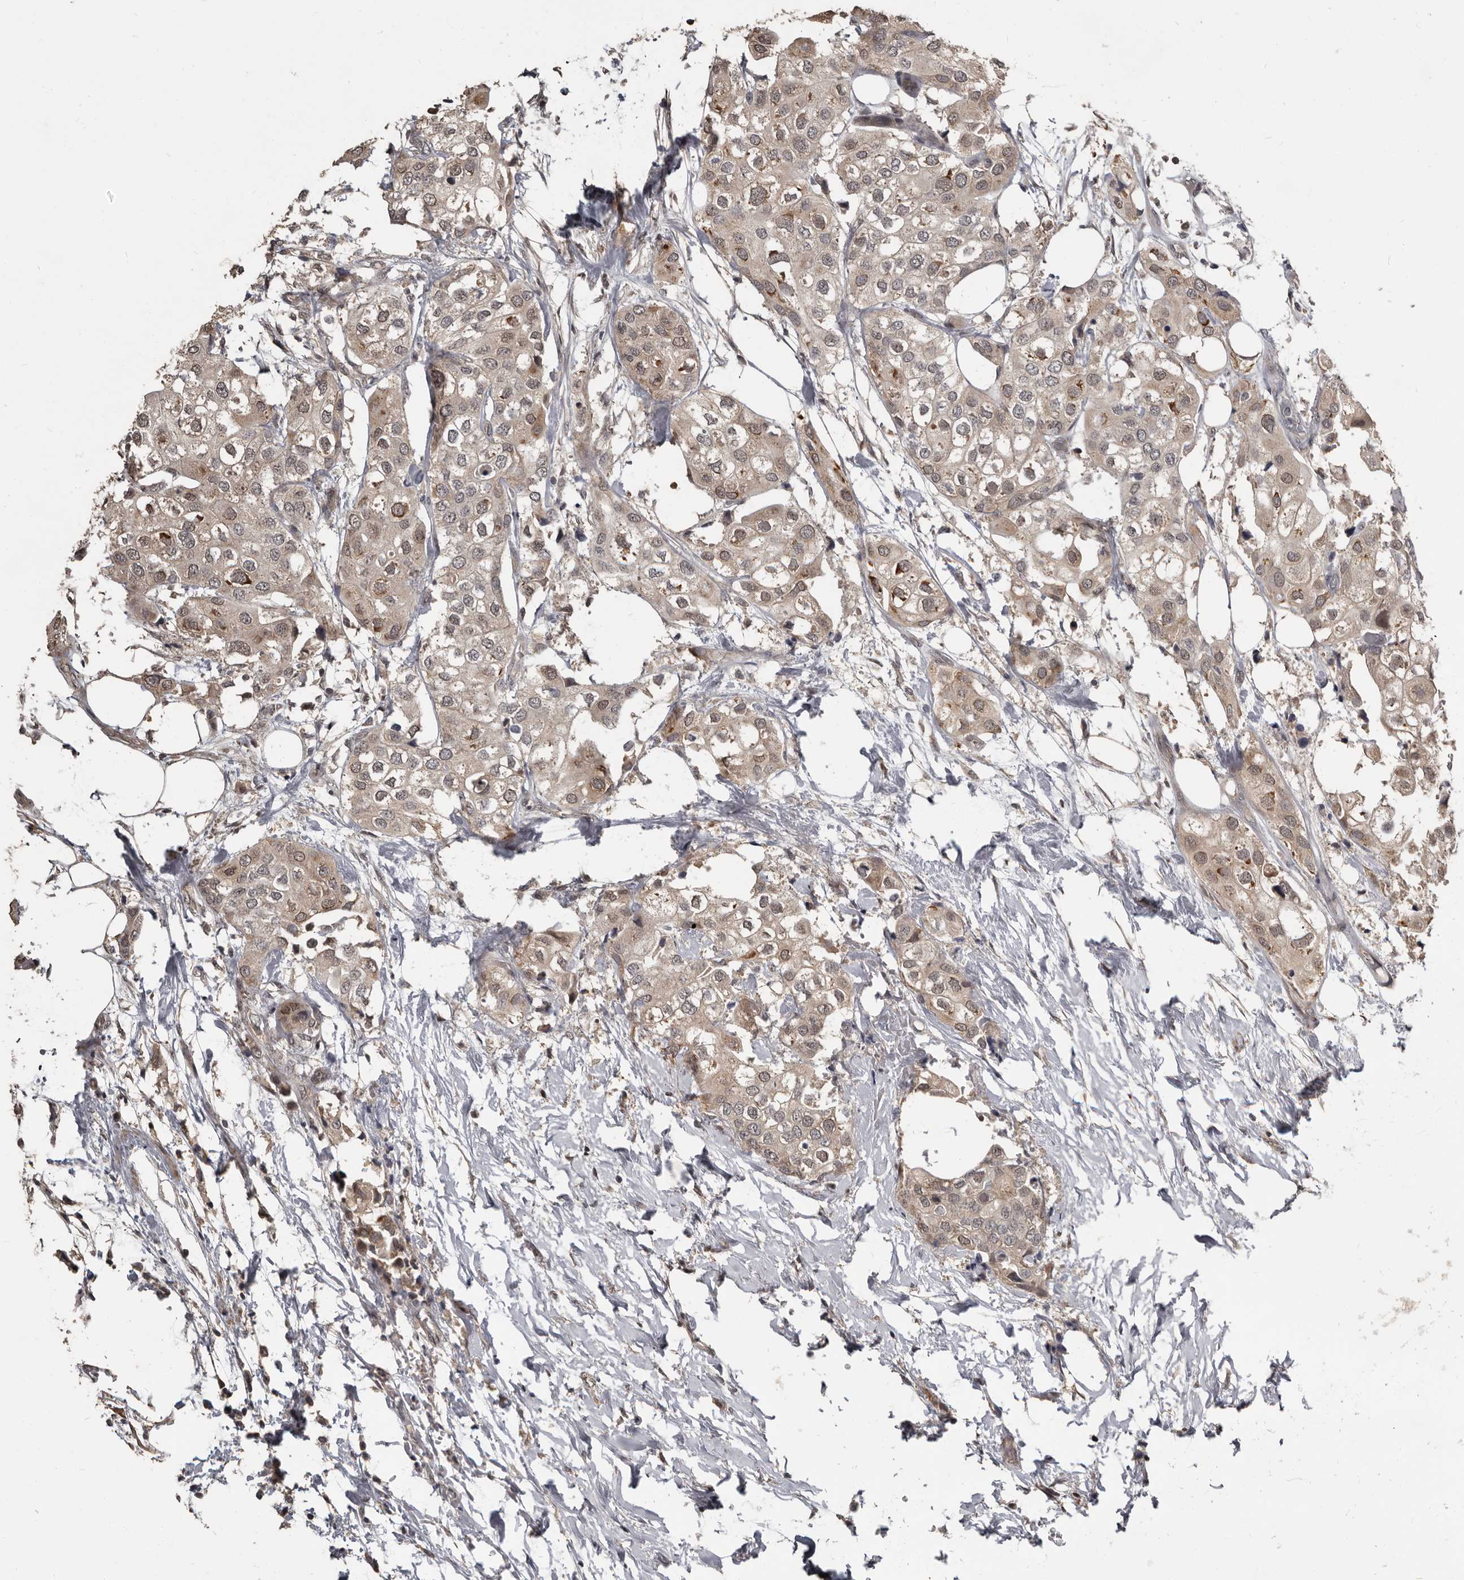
{"staining": {"intensity": "moderate", "quantity": ">75%", "location": "cytoplasmic/membranous,nuclear"}, "tissue": "urothelial cancer", "cell_type": "Tumor cells", "image_type": "cancer", "snomed": [{"axis": "morphology", "description": "Urothelial carcinoma, High grade"}, {"axis": "topography", "description": "Urinary bladder"}], "caption": "High-grade urothelial carcinoma stained with a brown dye exhibits moderate cytoplasmic/membranous and nuclear positive staining in about >75% of tumor cells.", "gene": "ZFP14", "patient": {"sex": "male", "age": 64}}